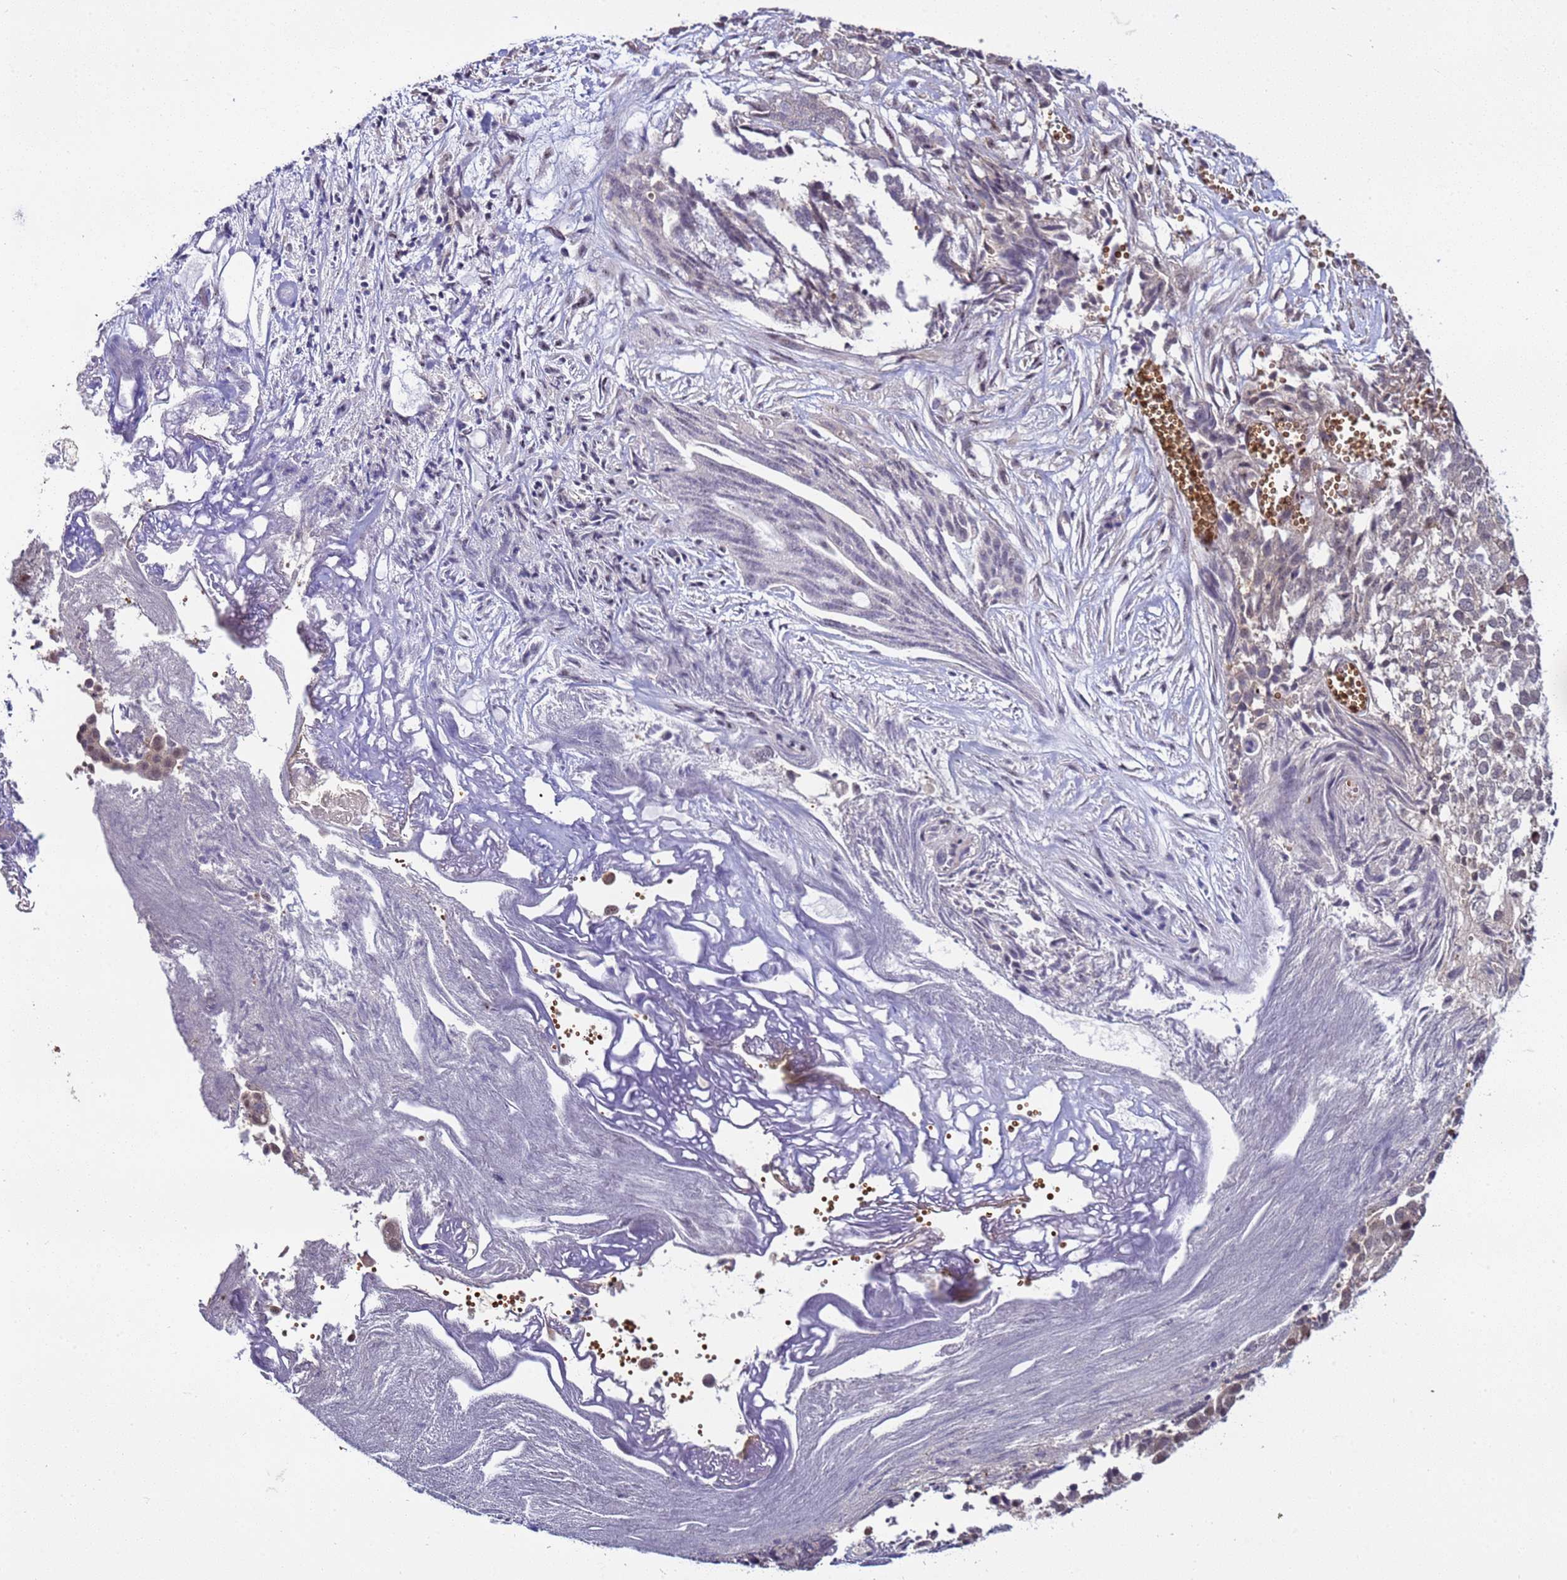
{"staining": {"intensity": "negative", "quantity": "none", "location": "none"}, "tissue": "ovarian cancer", "cell_type": "Tumor cells", "image_type": "cancer", "snomed": [{"axis": "morphology", "description": "Cystadenocarcinoma, serous, NOS"}, {"axis": "topography", "description": "Soft tissue"}, {"axis": "topography", "description": "Ovary"}], "caption": "Tumor cells are negative for protein expression in human ovarian serous cystadenocarcinoma.", "gene": "GEN1", "patient": {"sex": "female", "age": 57}}